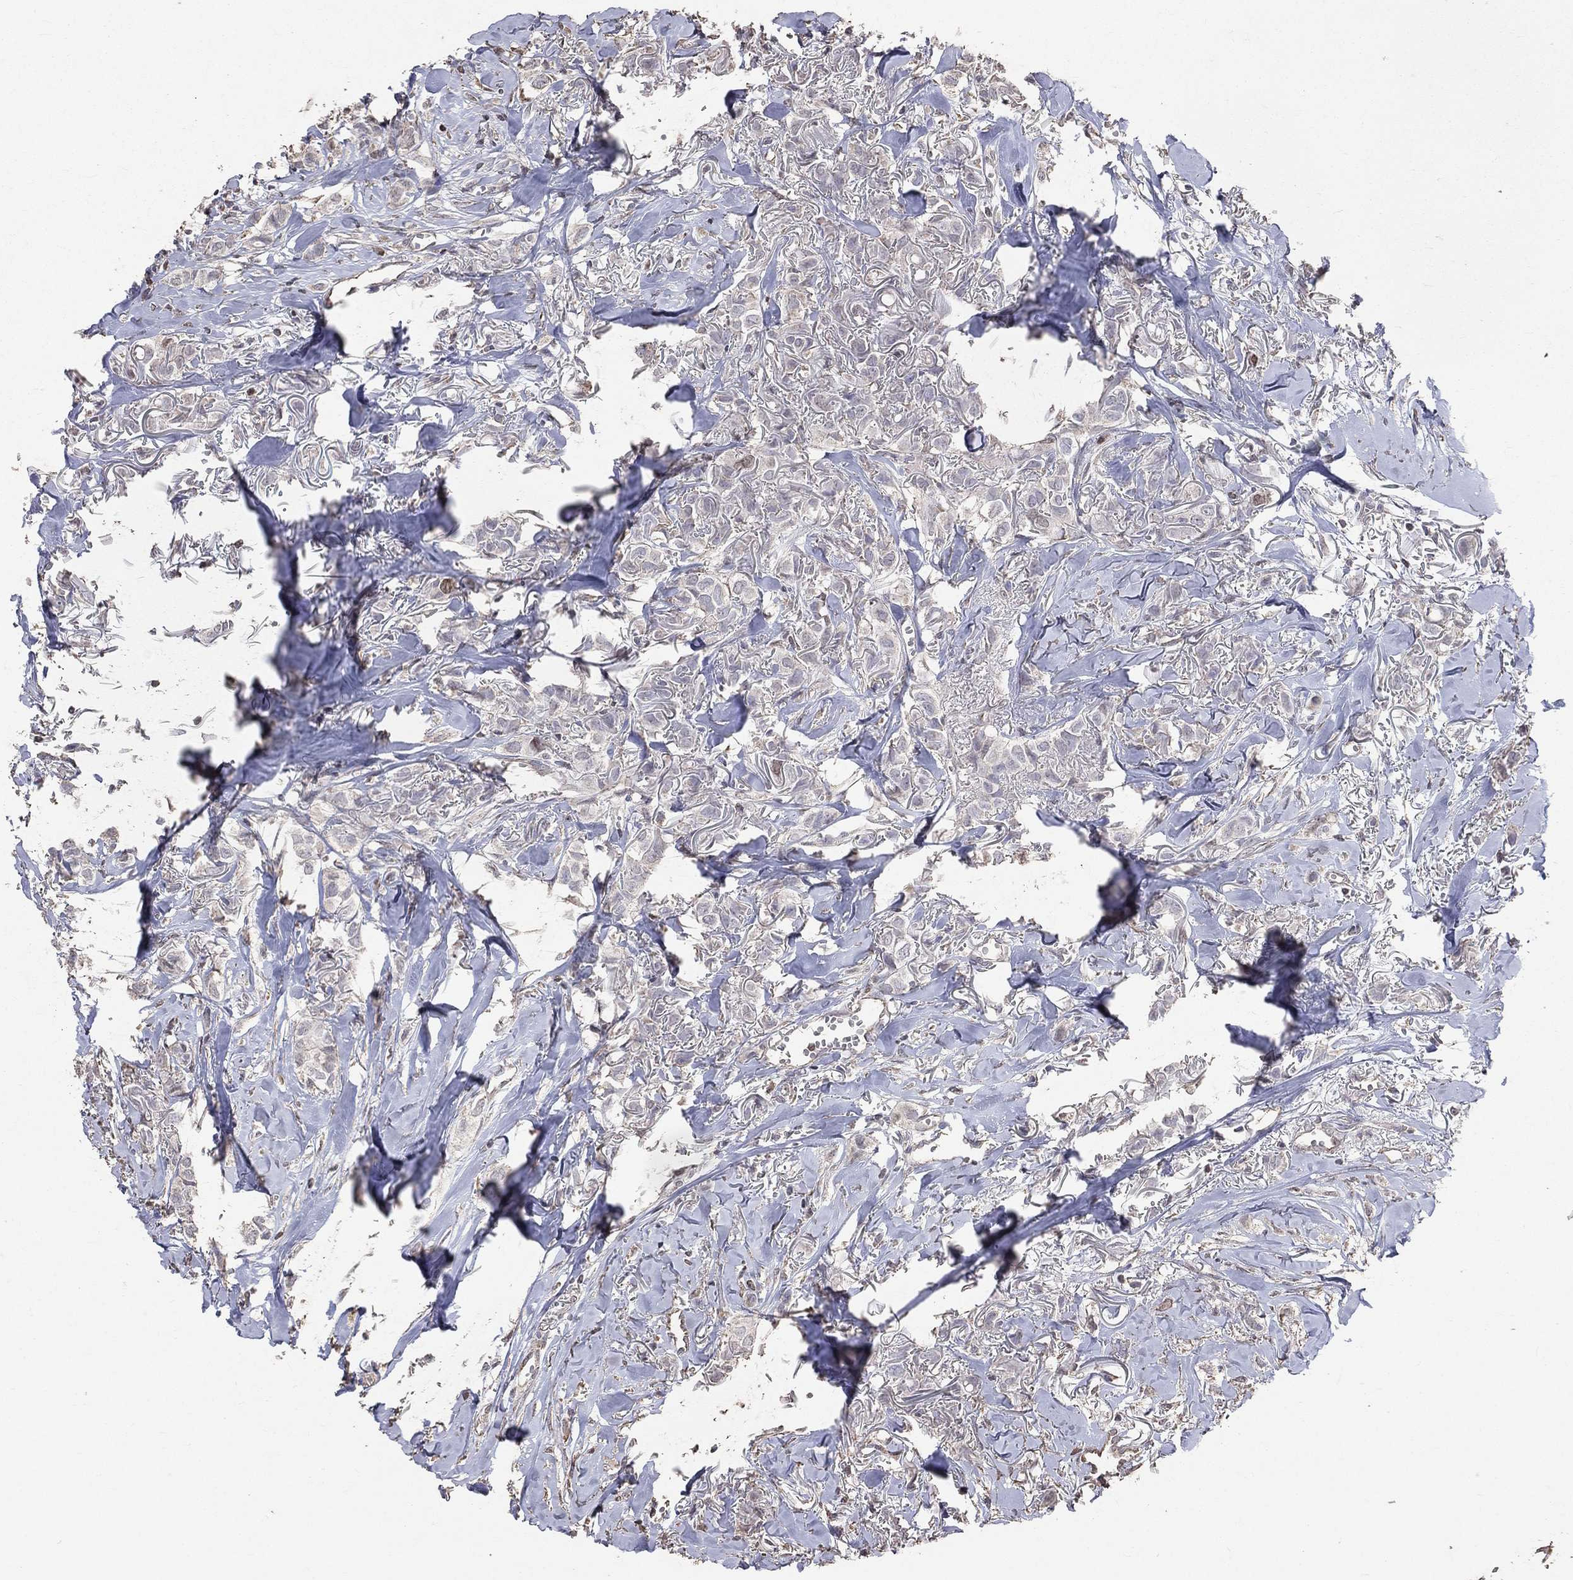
{"staining": {"intensity": "negative", "quantity": "none", "location": "none"}, "tissue": "breast cancer", "cell_type": "Tumor cells", "image_type": "cancer", "snomed": [{"axis": "morphology", "description": "Duct carcinoma"}, {"axis": "topography", "description": "Breast"}], "caption": "A high-resolution micrograph shows IHC staining of breast cancer, which shows no significant staining in tumor cells.", "gene": "LY6K", "patient": {"sex": "female", "age": 85}}